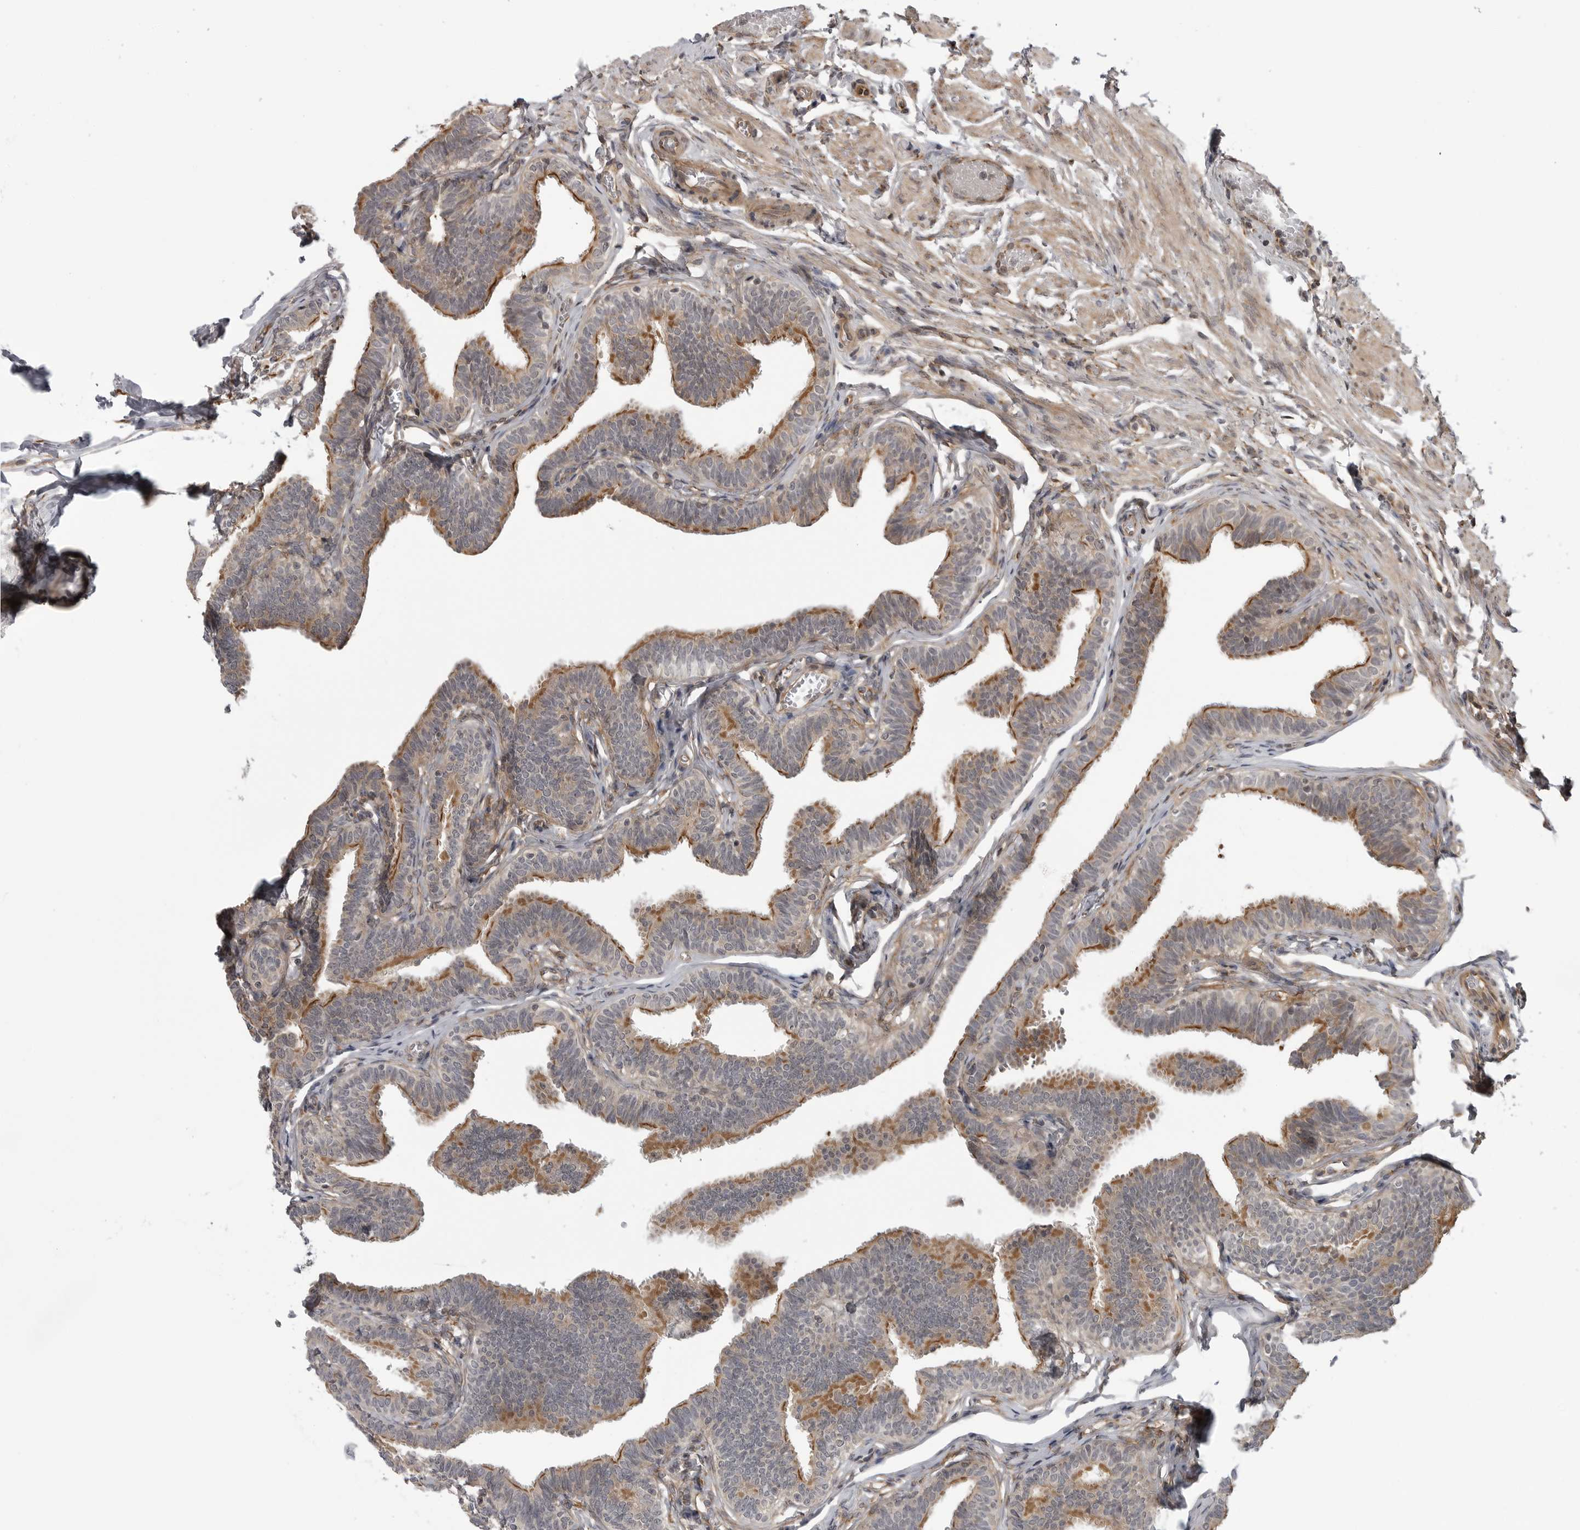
{"staining": {"intensity": "moderate", "quantity": ">75%", "location": "cytoplasmic/membranous"}, "tissue": "fallopian tube", "cell_type": "Glandular cells", "image_type": "normal", "snomed": [{"axis": "morphology", "description": "Normal tissue, NOS"}, {"axis": "topography", "description": "Fallopian tube"}, {"axis": "topography", "description": "Ovary"}], "caption": "Fallopian tube stained with IHC demonstrates moderate cytoplasmic/membranous positivity in approximately >75% of glandular cells.", "gene": "LRRC45", "patient": {"sex": "female", "age": 23}}